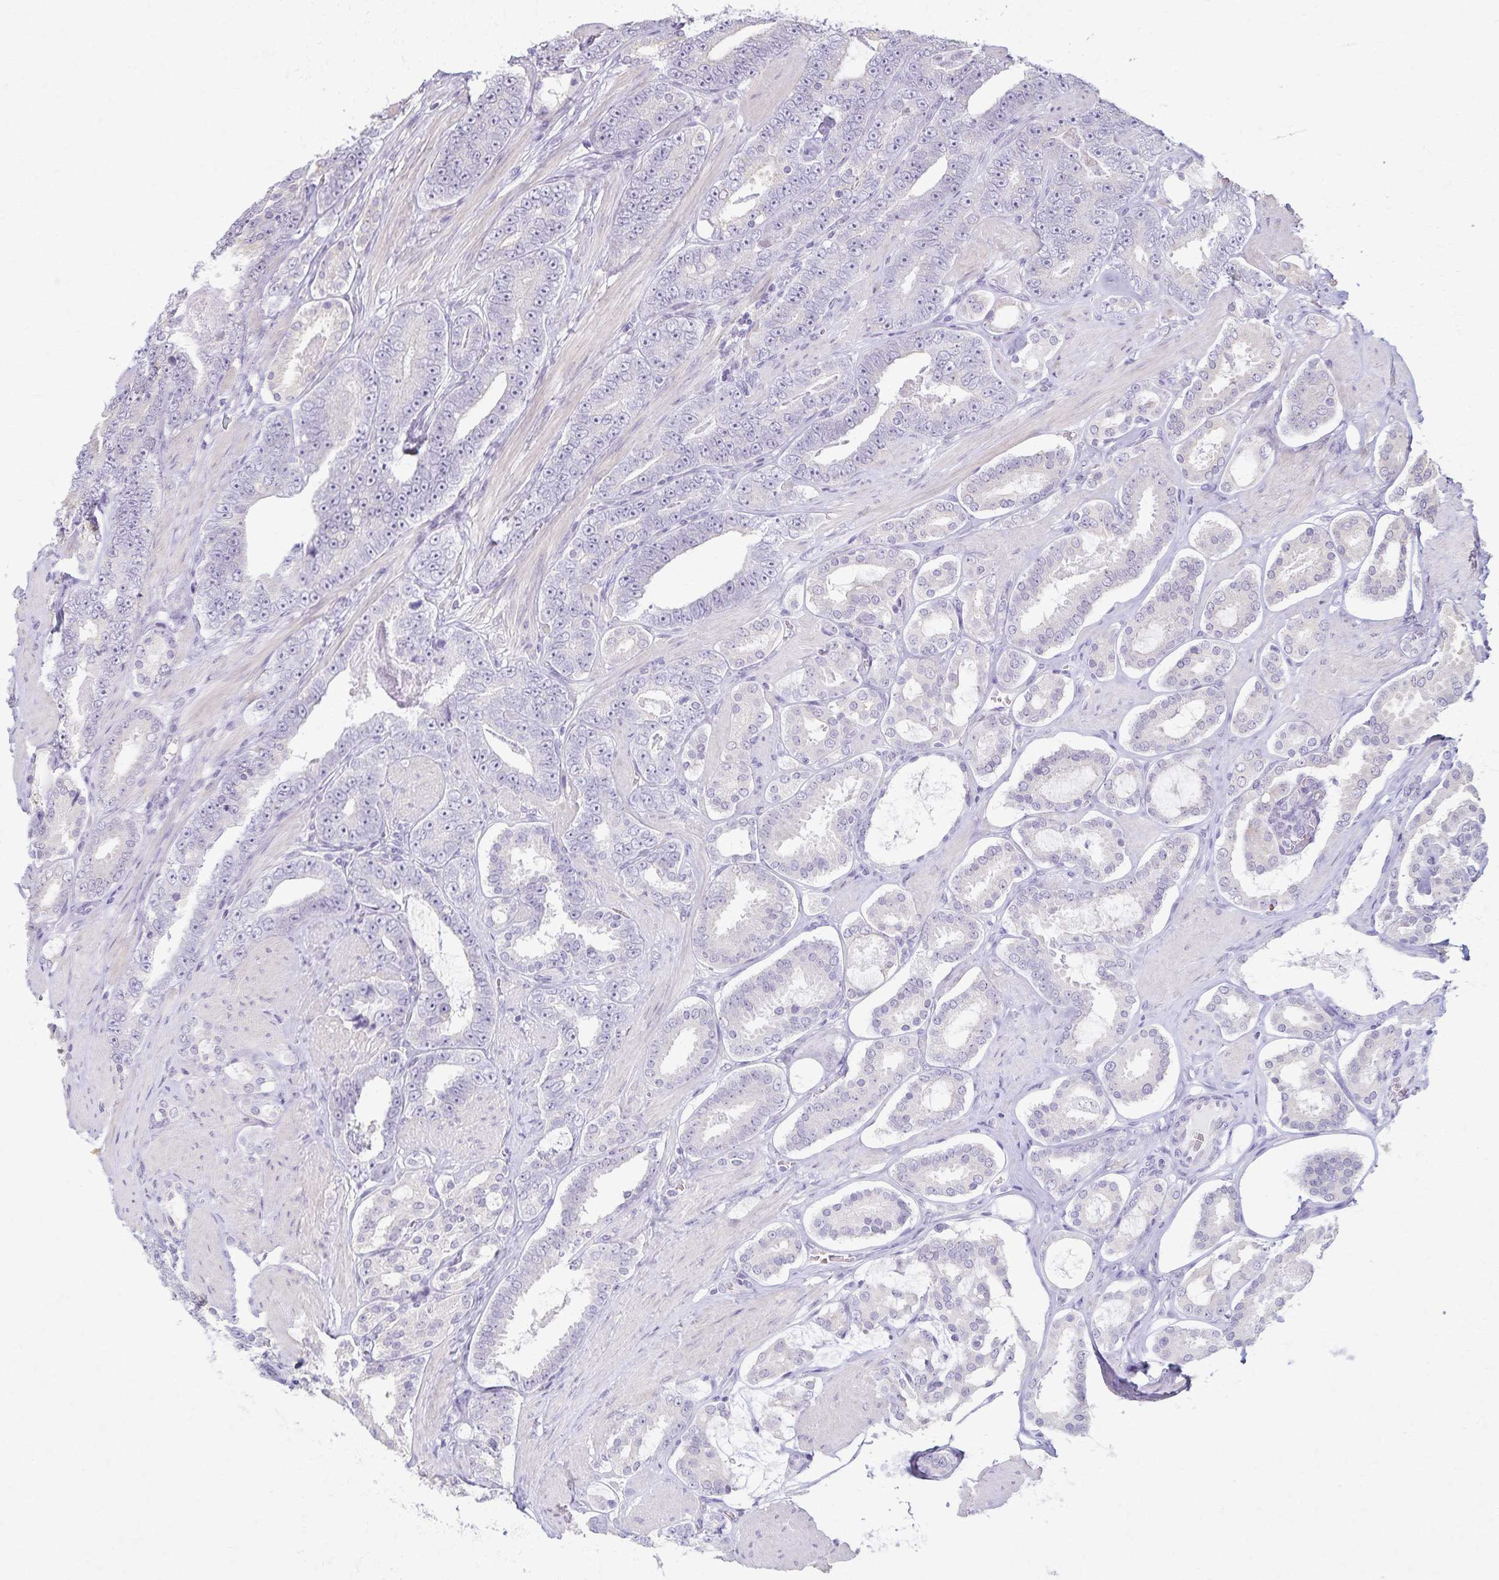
{"staining": {"intensity": "negative", "quantity": "none", "location": "none"}, "tissue": "prostate cancer", "cell_type": "Tumor cells", "image_type": "cancer", "snomed": [{"axis": "morphology", "description": "Adenocarcinoma, High grade"}, {"axis": "topography", "description": "Prostate"}], "caption": "The IHC image has no significant expression in tumor cells of high-grade adenocarcinoma (prostate) tissue.", "gene": "KISS1", "patient": {"sex": "male", "age": 63}}